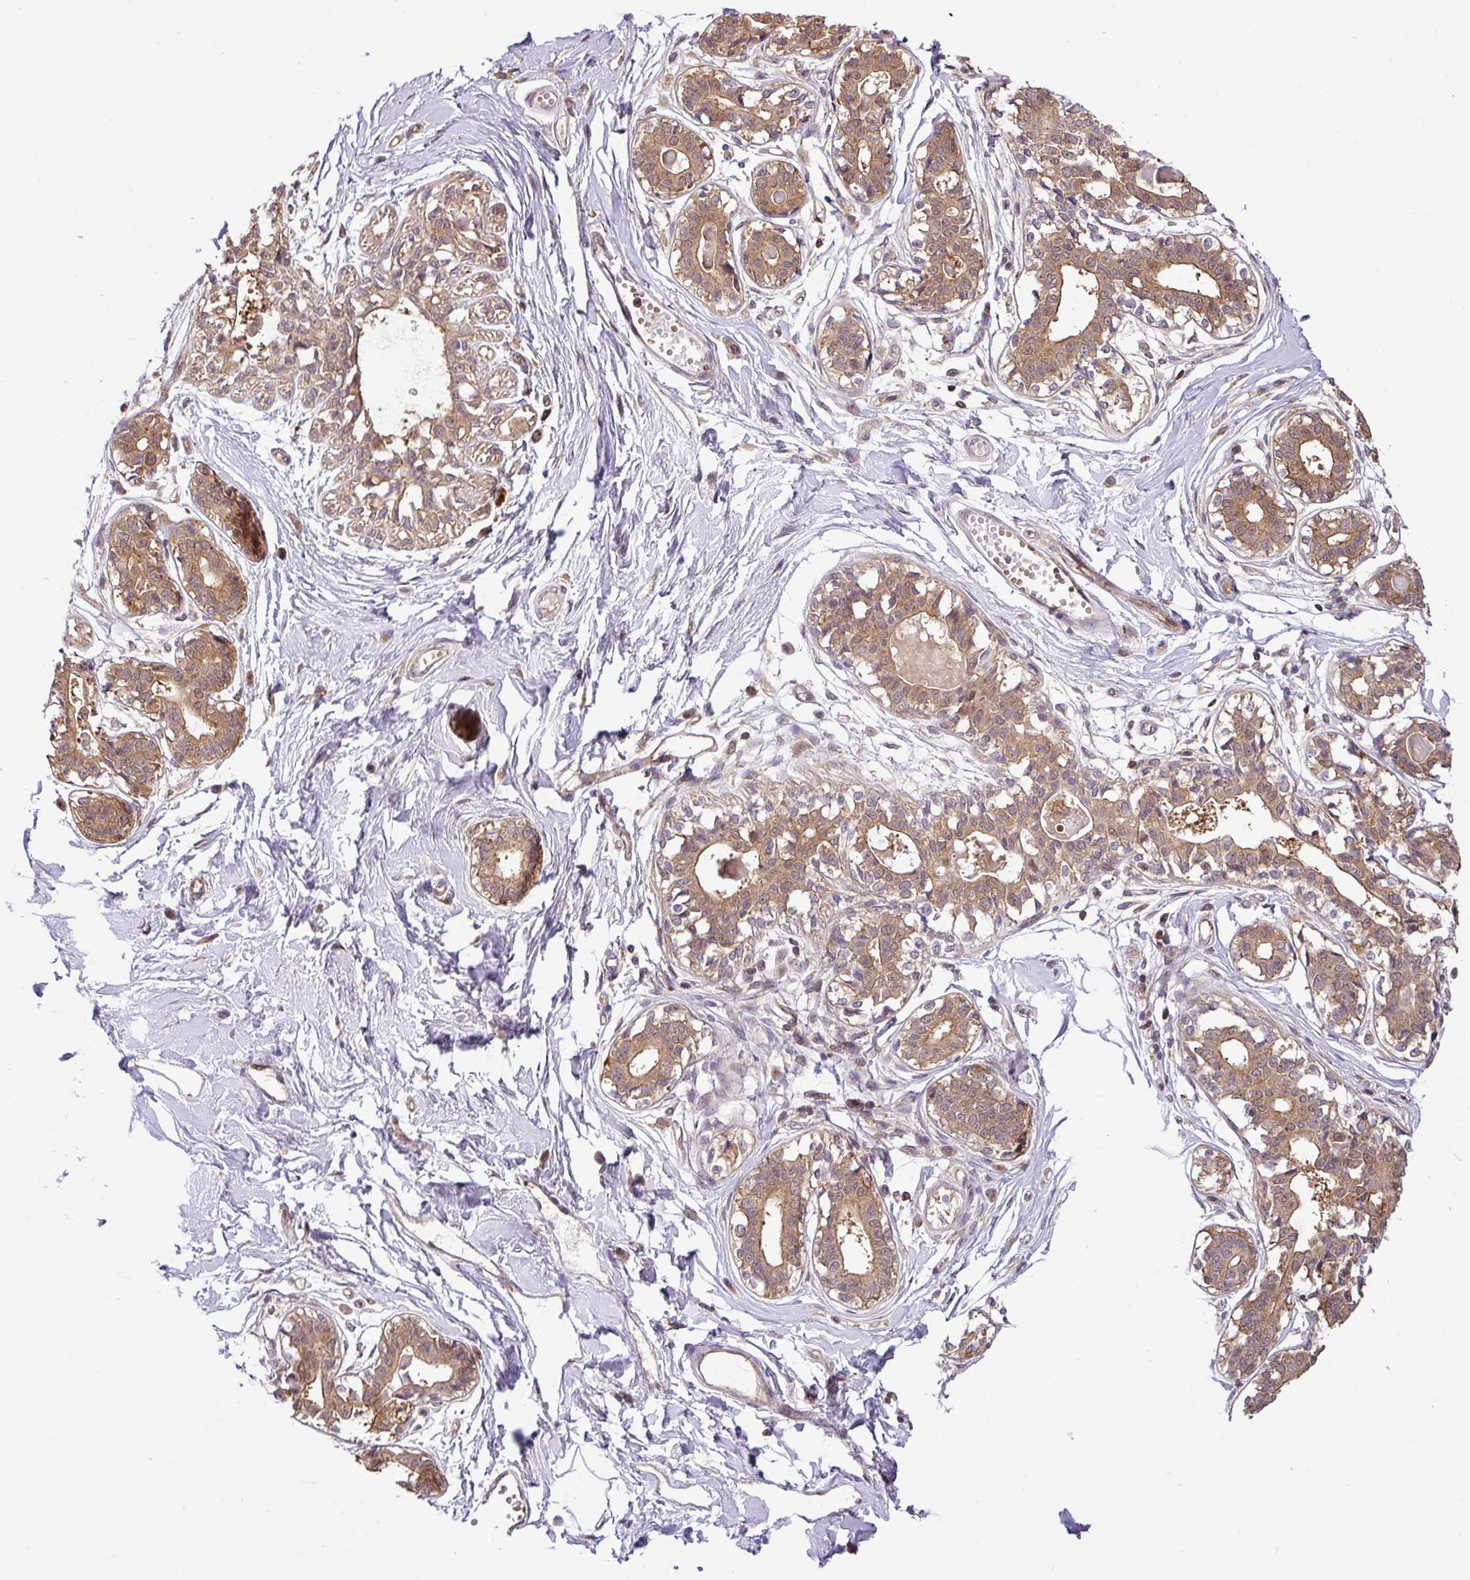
{"staining": {"intensity": "weak", "quantity": "25%-75%", "location": "cytoplasmic/membranous"}, "tissue": "breast", "cell_type": "Adipocytes", "image_type": "normal", "snomed": [{"axis": "morphology", "description": "Normal tissue, NOS"}, {"axis": "topography", "description": "Breast"}], "caption": "Adipocytes show low levels of weak cytoplasmic/membranous expression in approximately 25%-75% of cells in unremarkable breast. Ihc stains the protein in brown and the nuclei are stained blue.", "gene": "SHB", "patient": {"sex": "female", "age": 45}}